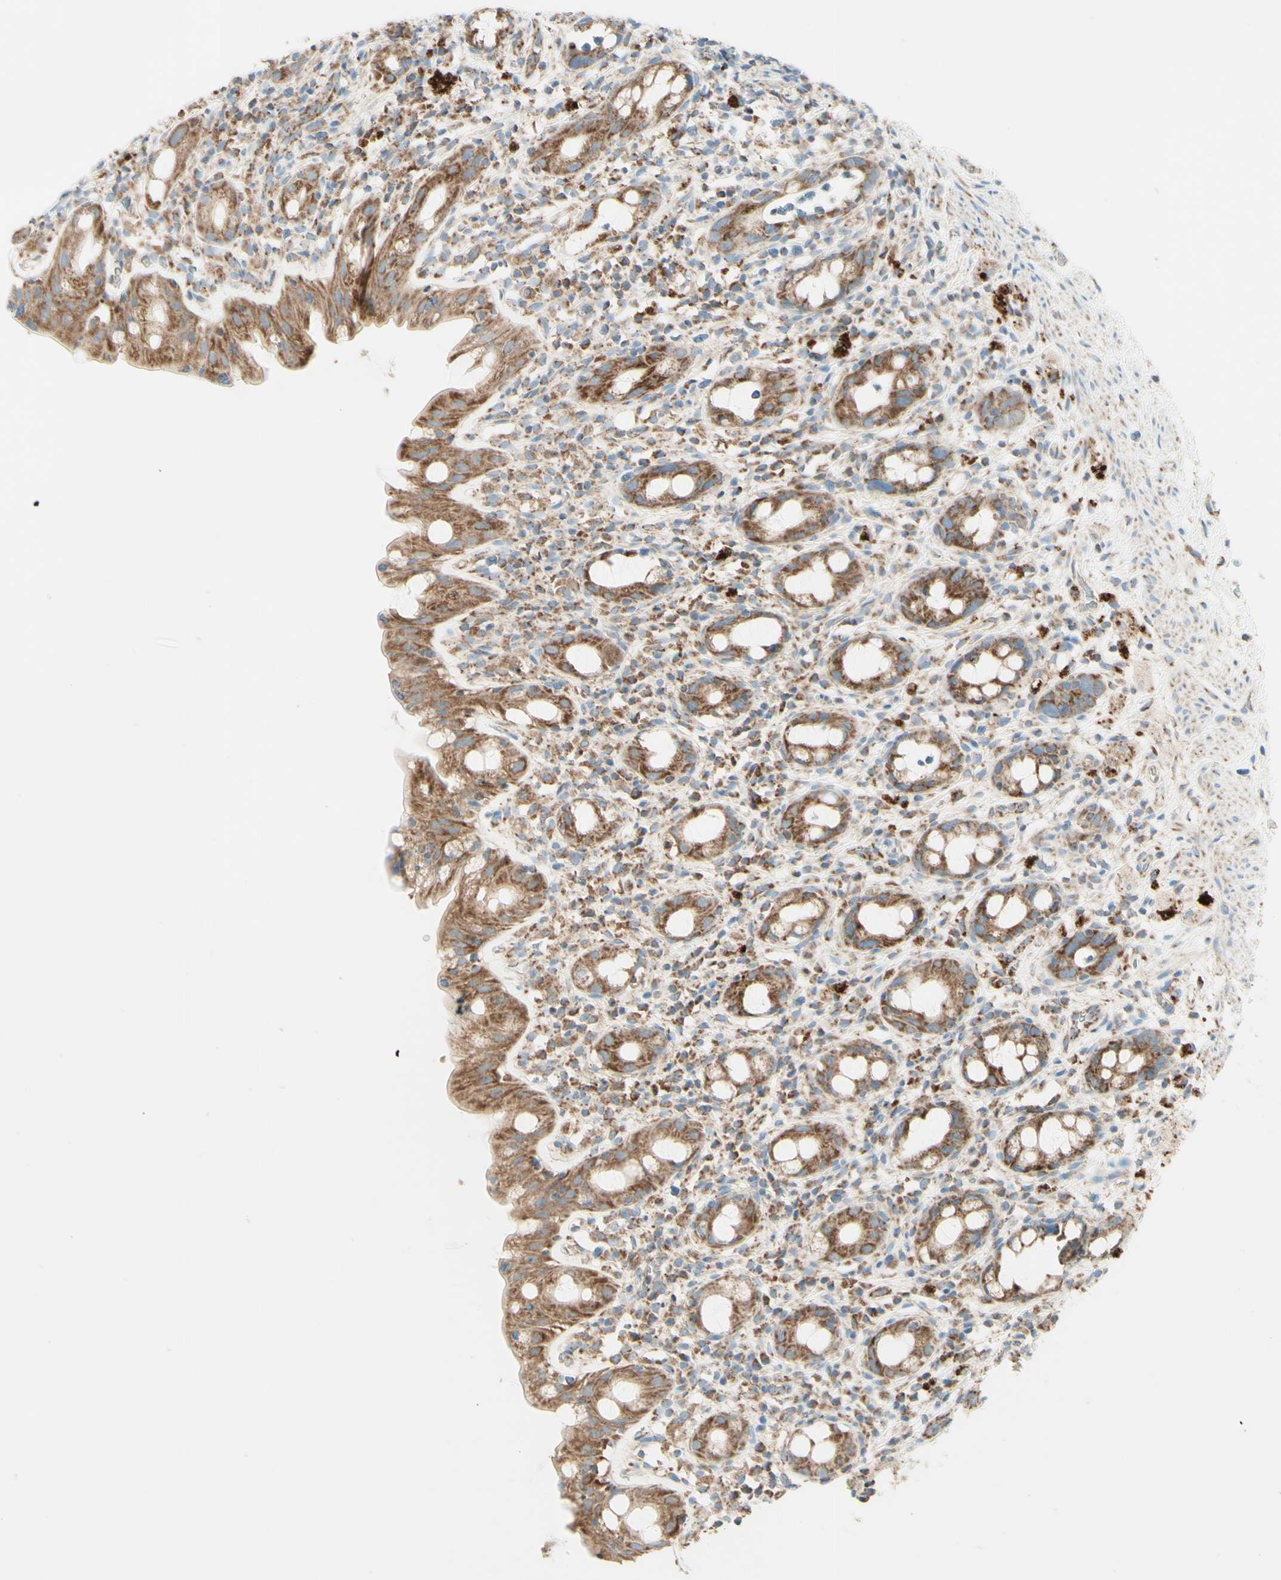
{"staining": {"intensity": "moderate", "quantity": ">75%", "location": "cytoplasmic/membranous"}, "tissue": "rectum", "cell_type": "Glandular cells", "image_type": "normal", "snomed": [{"axis": "morphology", "description": "Normal tissue, NOS"}, {"axis": "topography", "description": "Rectum"}], "caption": "This is a histology image of immunohistochemistry staining of benign rectum, which shows moderate expression in the cytoplasmic/membranous of glandular cells.", "gene": "ARMC10", "patient": {"sex": "male", "age": 44}}